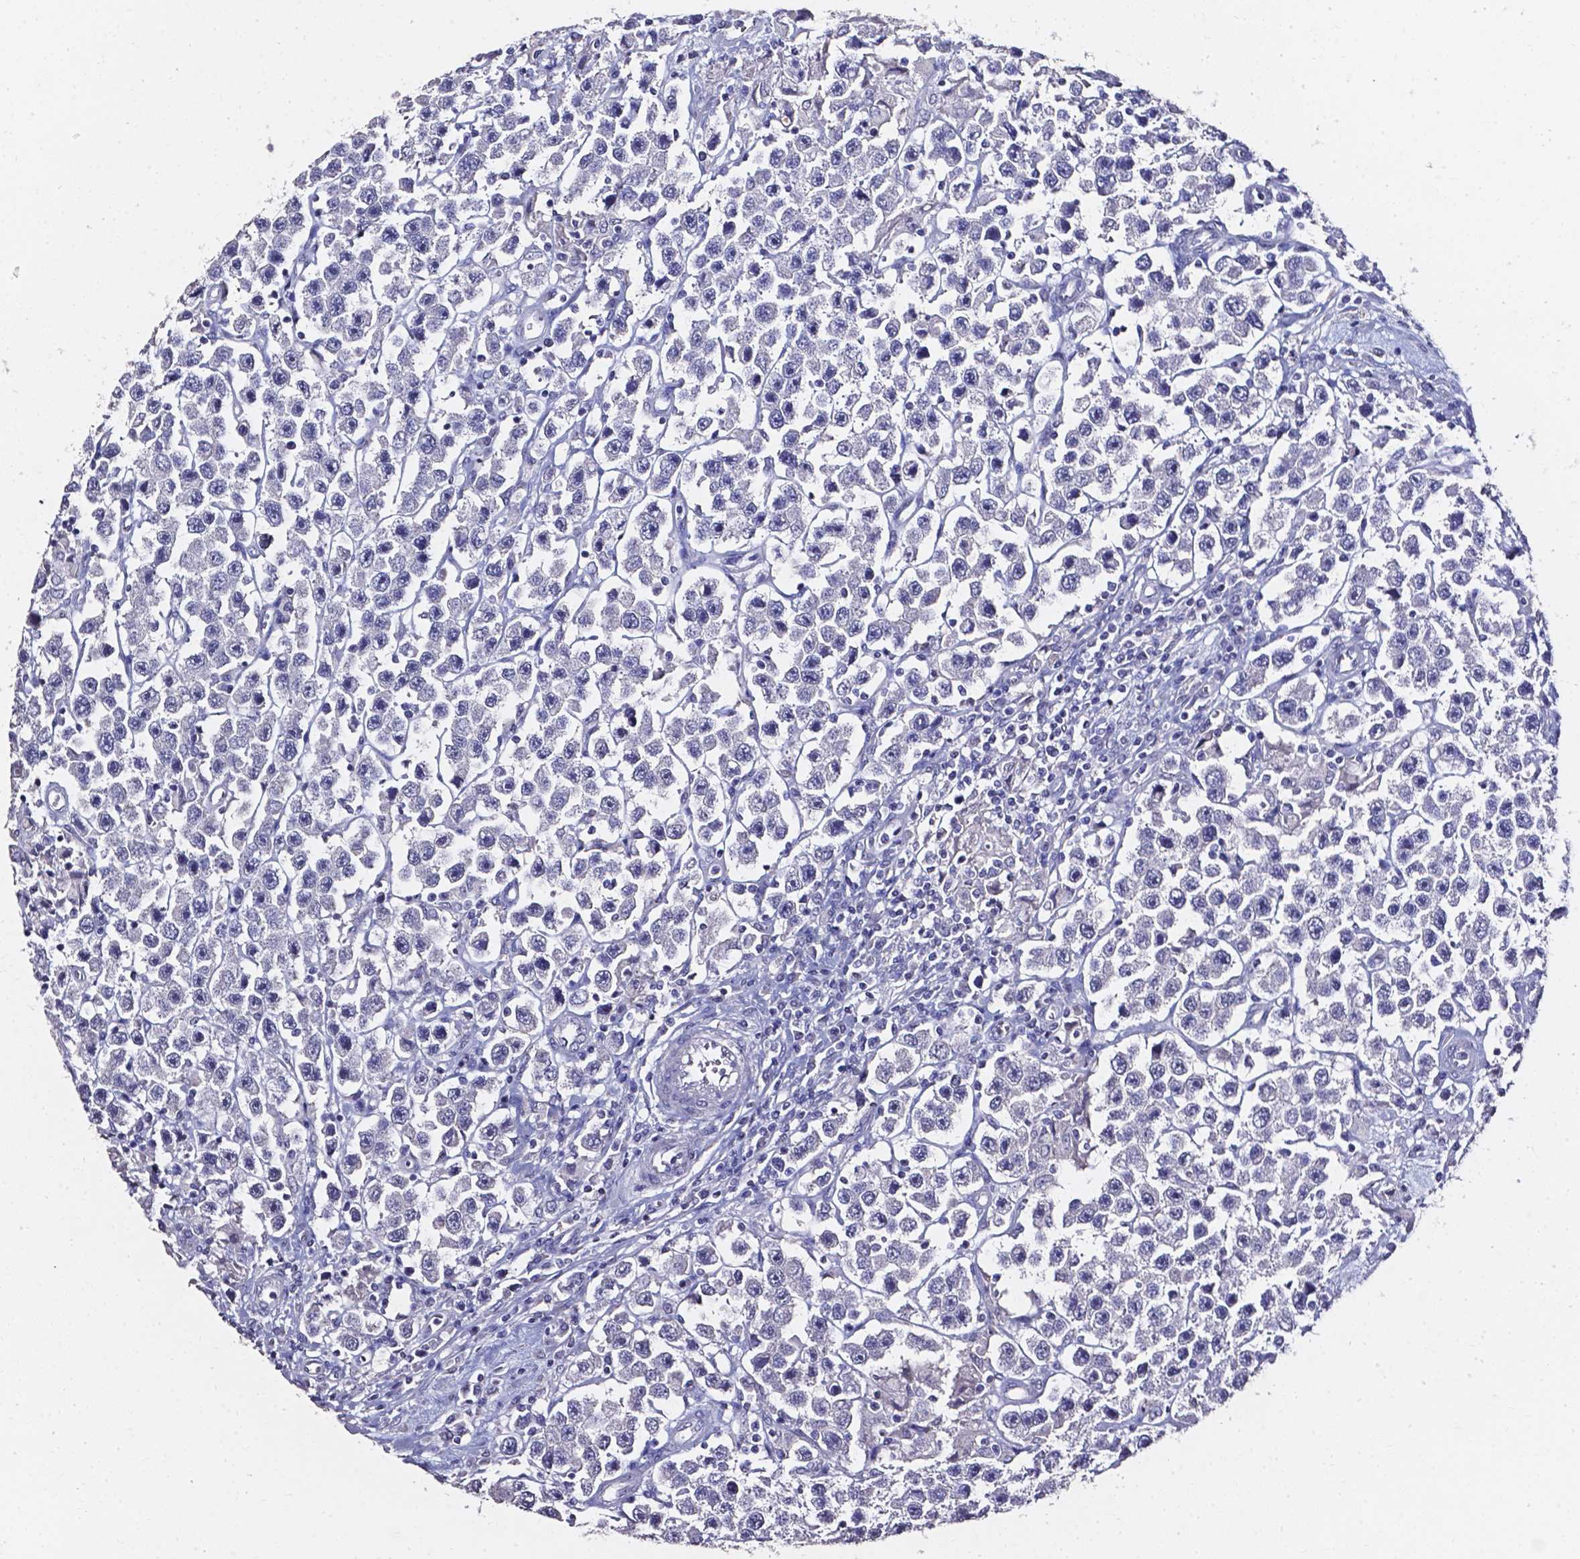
{"staining": {"intensity": "negative", "quantity": "none", "location": "none"}, "tissue": "testis cancer", "cell_type": "Tumor cells", "image_type": "cancer", "snomed": [{"axis": "morphology", "description": "Seminoma, NOS"}, {"axis": "topography", "description": "Testis"}], "caption": "Seminoma (testis) was stained to show a protein in brown. There is no significant staining in tumor cells.", "gene": "AKR1B10", "patient": {"sex": "male", "age": 45}}